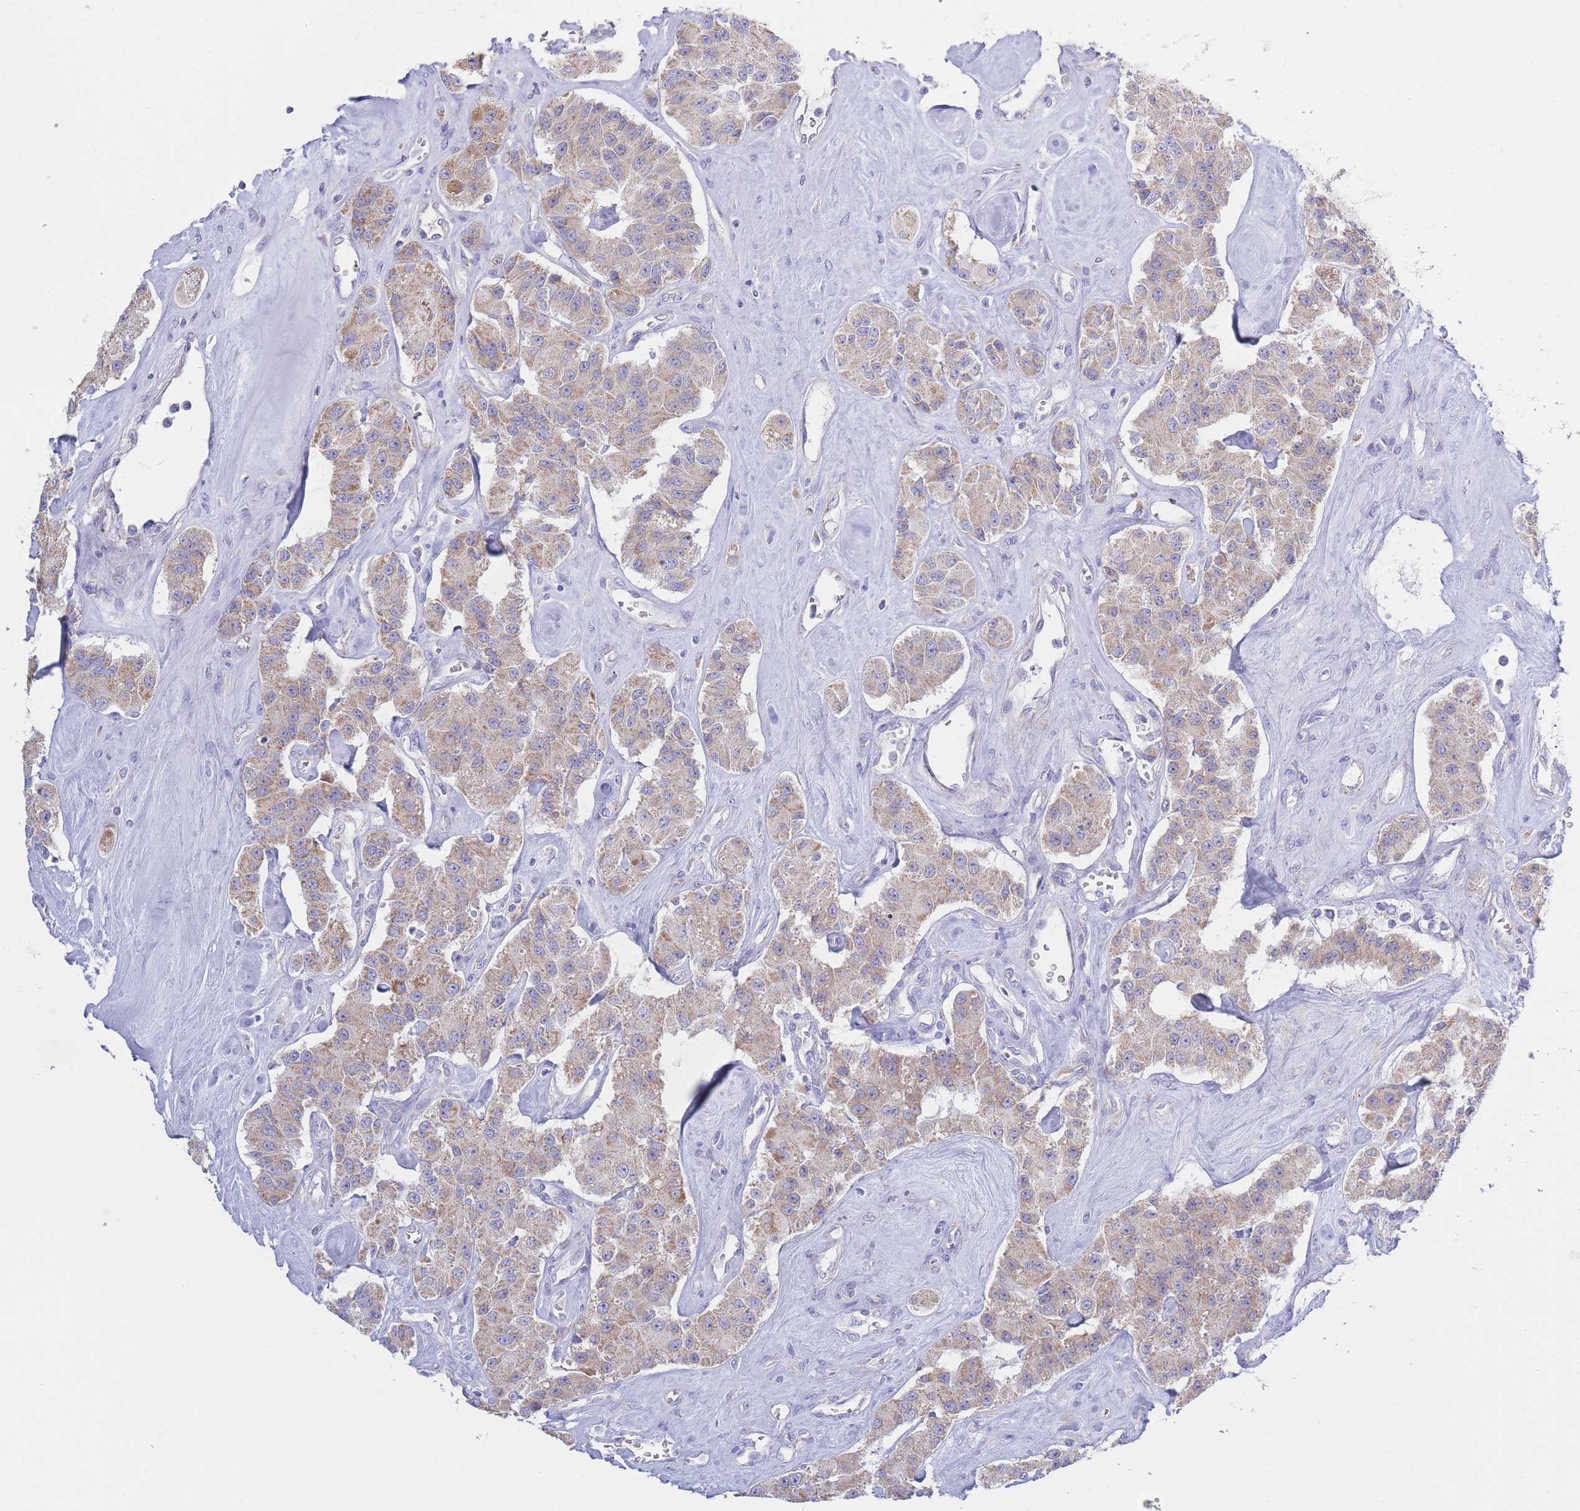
{"staining": {"intensity": "weak", "quantity": ">75%", "location": "cytoplasmic/membranous"}, "tissue": "carcinoid", "cell_type": "Tumor cells", "image_type": "cancer", "snomed": [{"axis": "morphology", "description": "Carcinoid, malignant, NOS"}, {"axis": "topography", "description": "Pancreas"}], "caption": "Immunohistochemical staining of human carcinoid reveals low levels of weak cytoplasmic/membranous protein expression in approximately >75% of tumor cells. The protein is stained brown, and the nuclei are stained in blue (DAB IHC with brightfield microscopy, high magnification).", "gene": "NANP", "patient": {"sex": "male", "age": 41}}